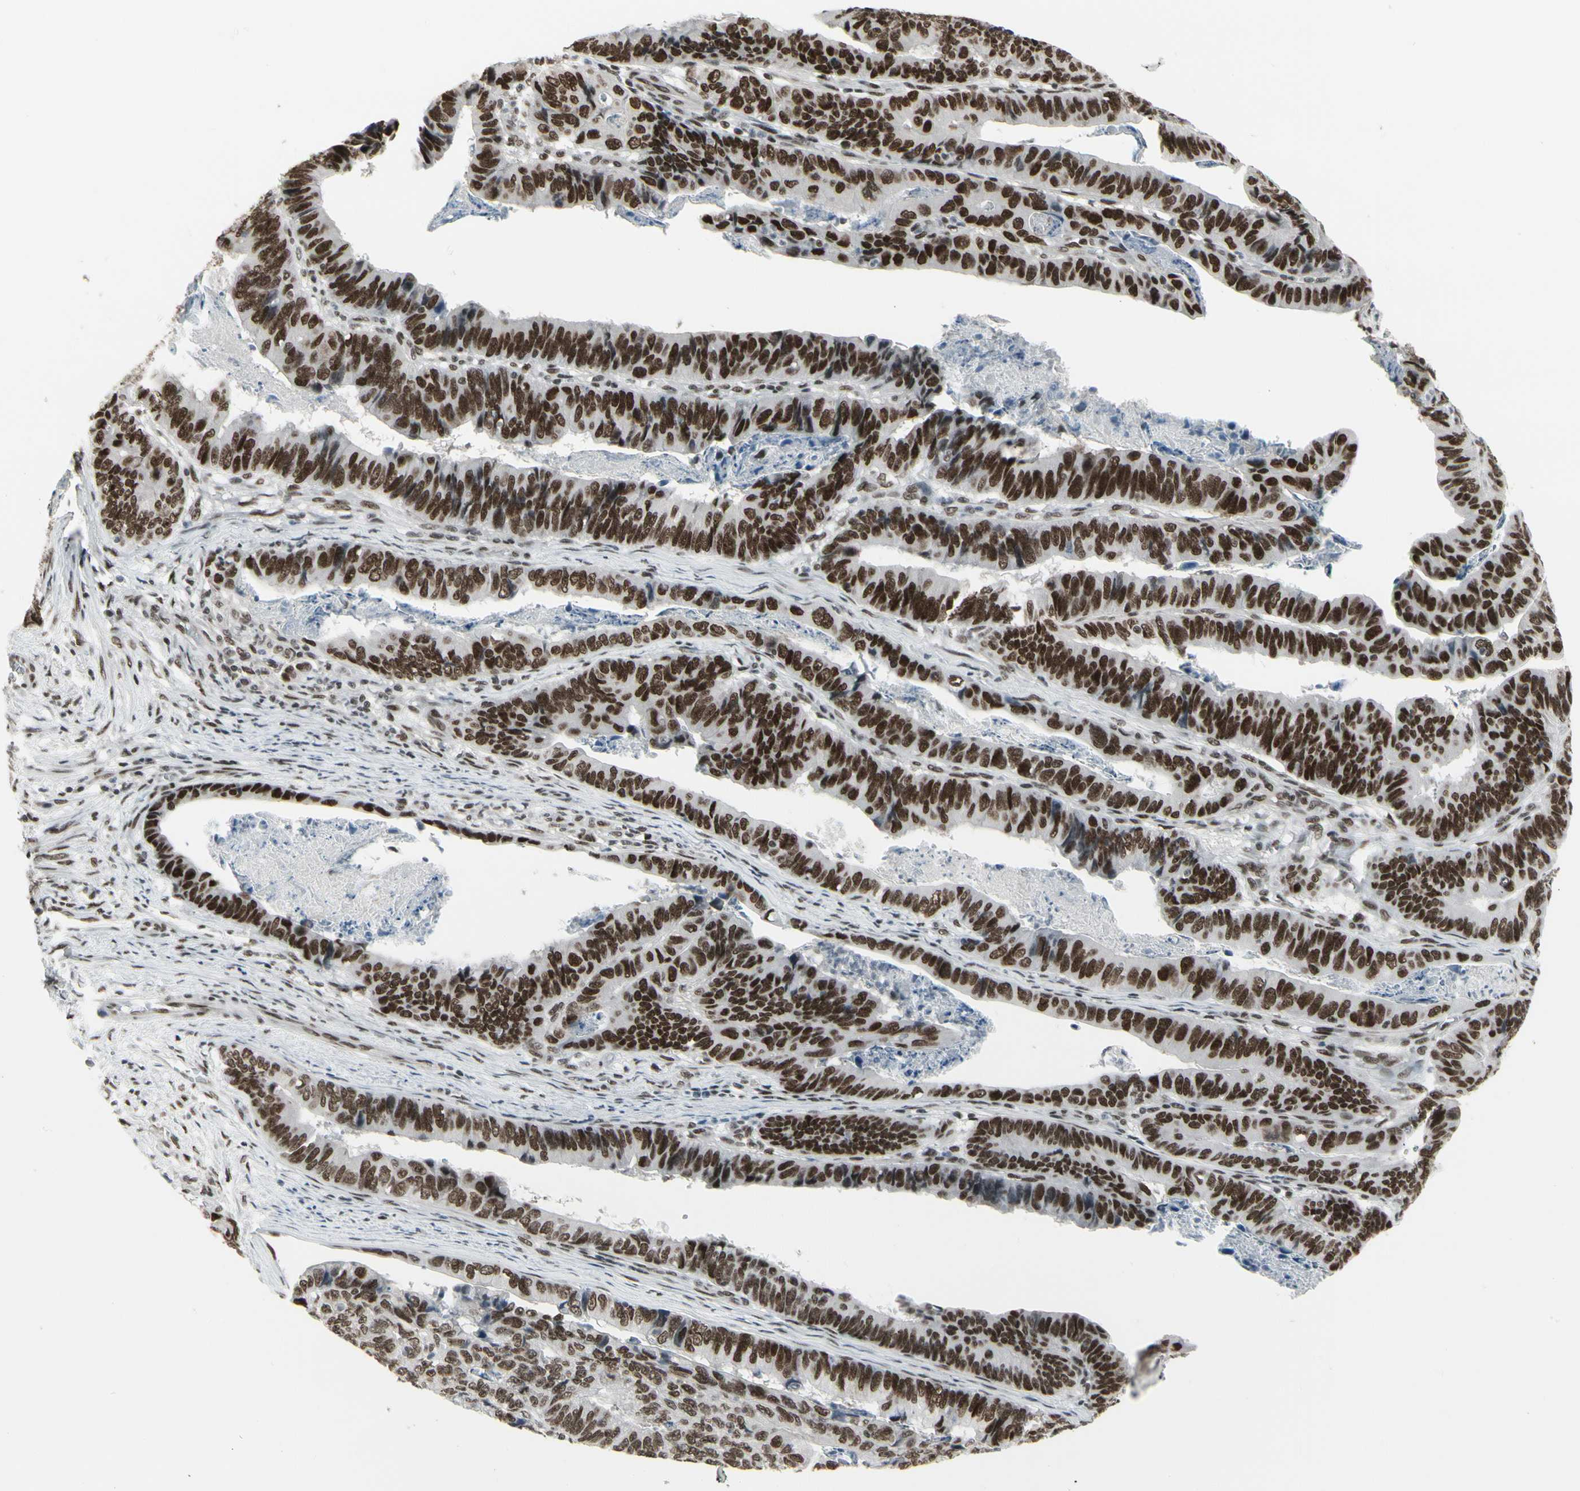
{"staining": {"intensity": "strong", "quantity": ">75%", "location": "nuclear"}, "tissue": "stomach cancer", "cell_type": "Tumor cells", "image_type": "cancer", "snomed": [{"axis": "morphology", "description": "Adenocarcinoma, NOS"}, {"axis": "topography", "description": "Stomach, lower"}], "caption": "Immunohistochemistry of adenocarcinoma (stomach) reveals high levels of strong nuclear expression in about >75% of tumor cells.", "gene": "HMG20A", "patient": {"sex": "male", "age": 77}}